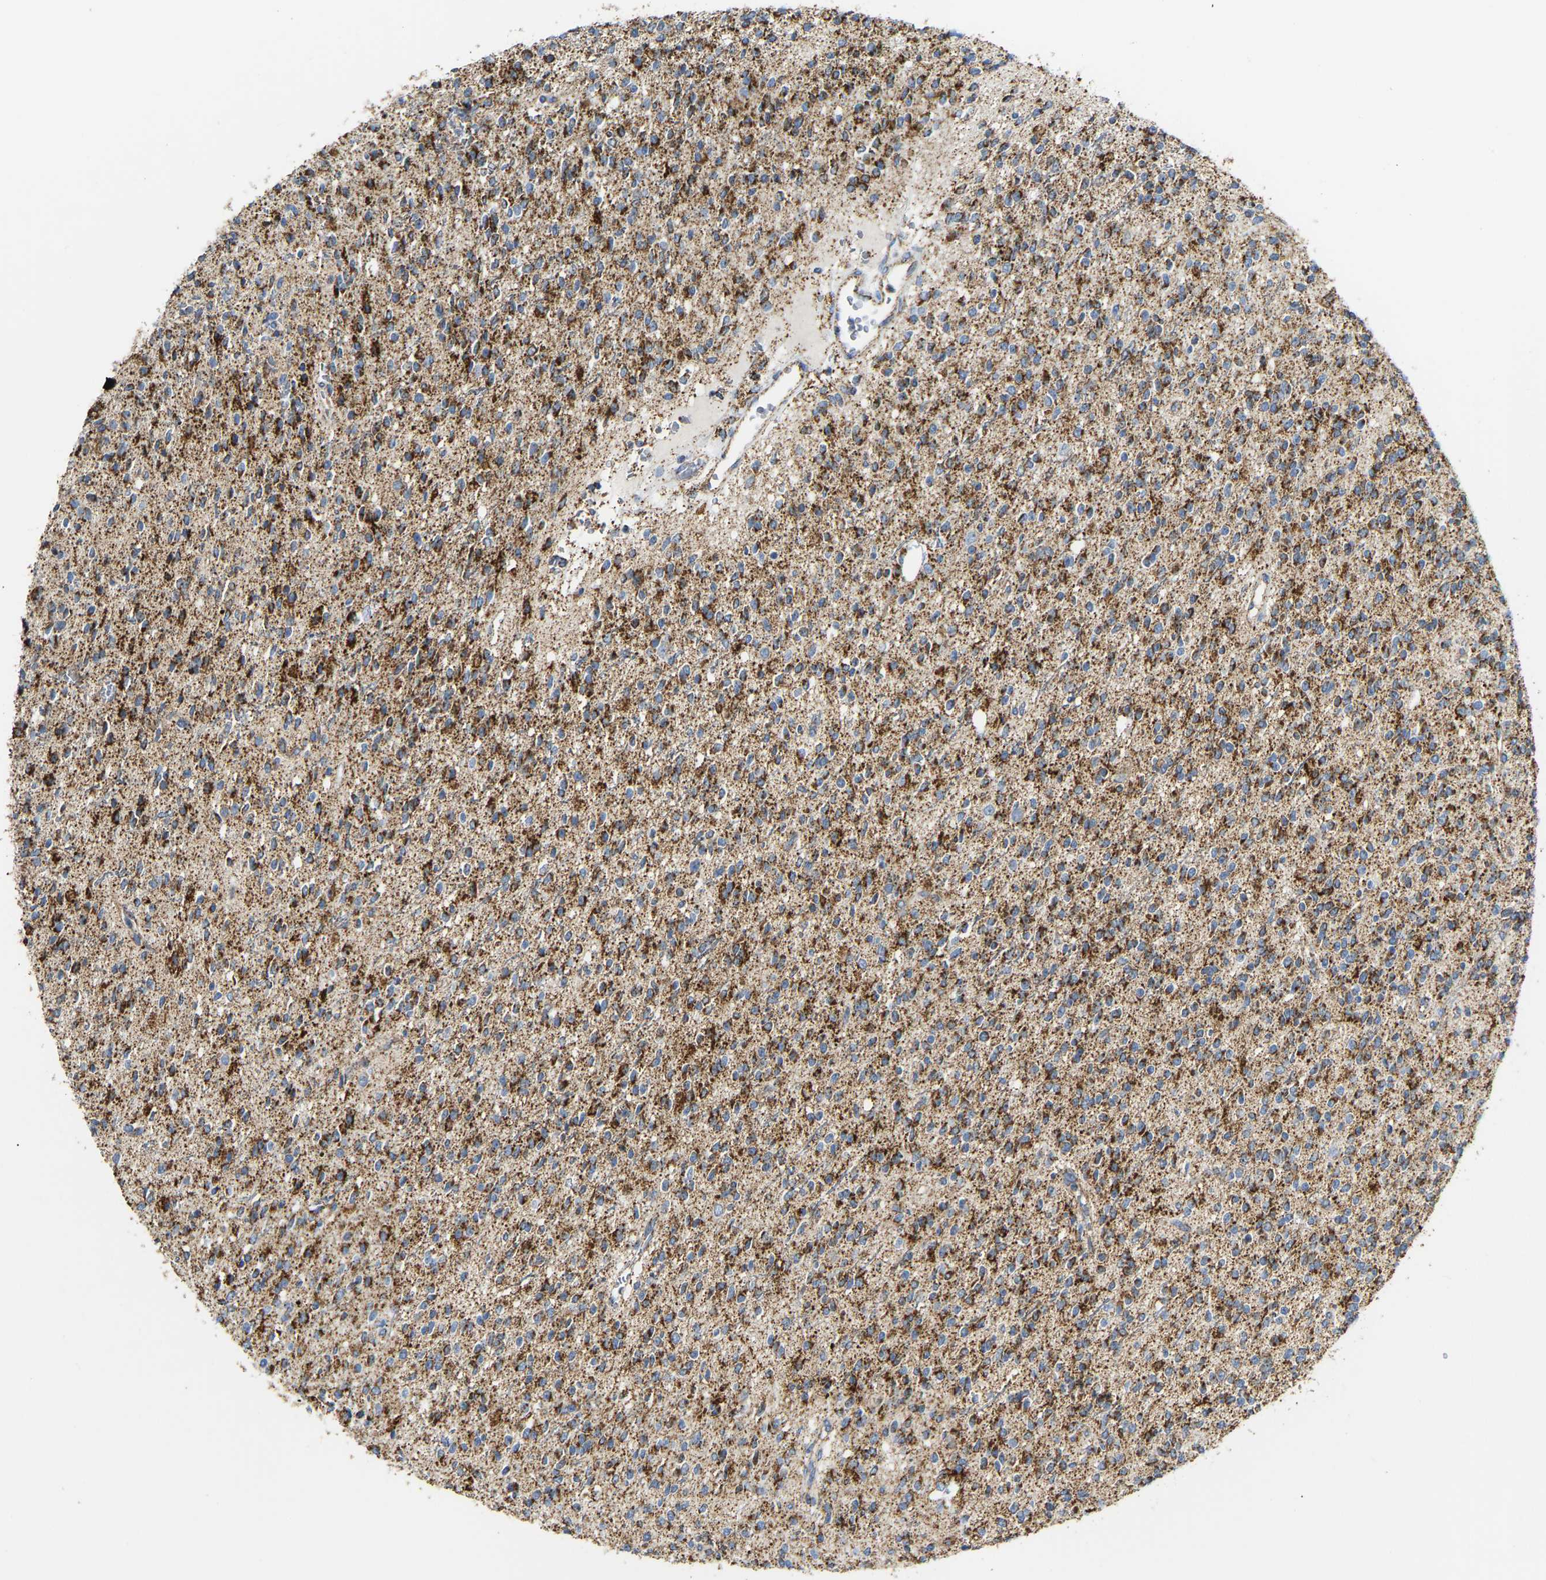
{"staining": {"intensity": "moderate", "quantity": ">75%", "location": "cytoplasmic/membranous"}, "tissue": "glioma", "cell_type": "Tumor cells", "image_type": "cancer", "snomed": [{"axis": "morphology", "description": "Glioma, malignant, High grade"}, {"axis": "topography", "description": "Brain"}], "caption": "High-power microscopy captured an IHC photomicrograph of malignant high-grade glioma, revealing moderate cytoplasmic/membranous expression in approximately >75% of tumor cells.", "gene": "HIBADH", "patient": {"sex": "male", "age": 34}}